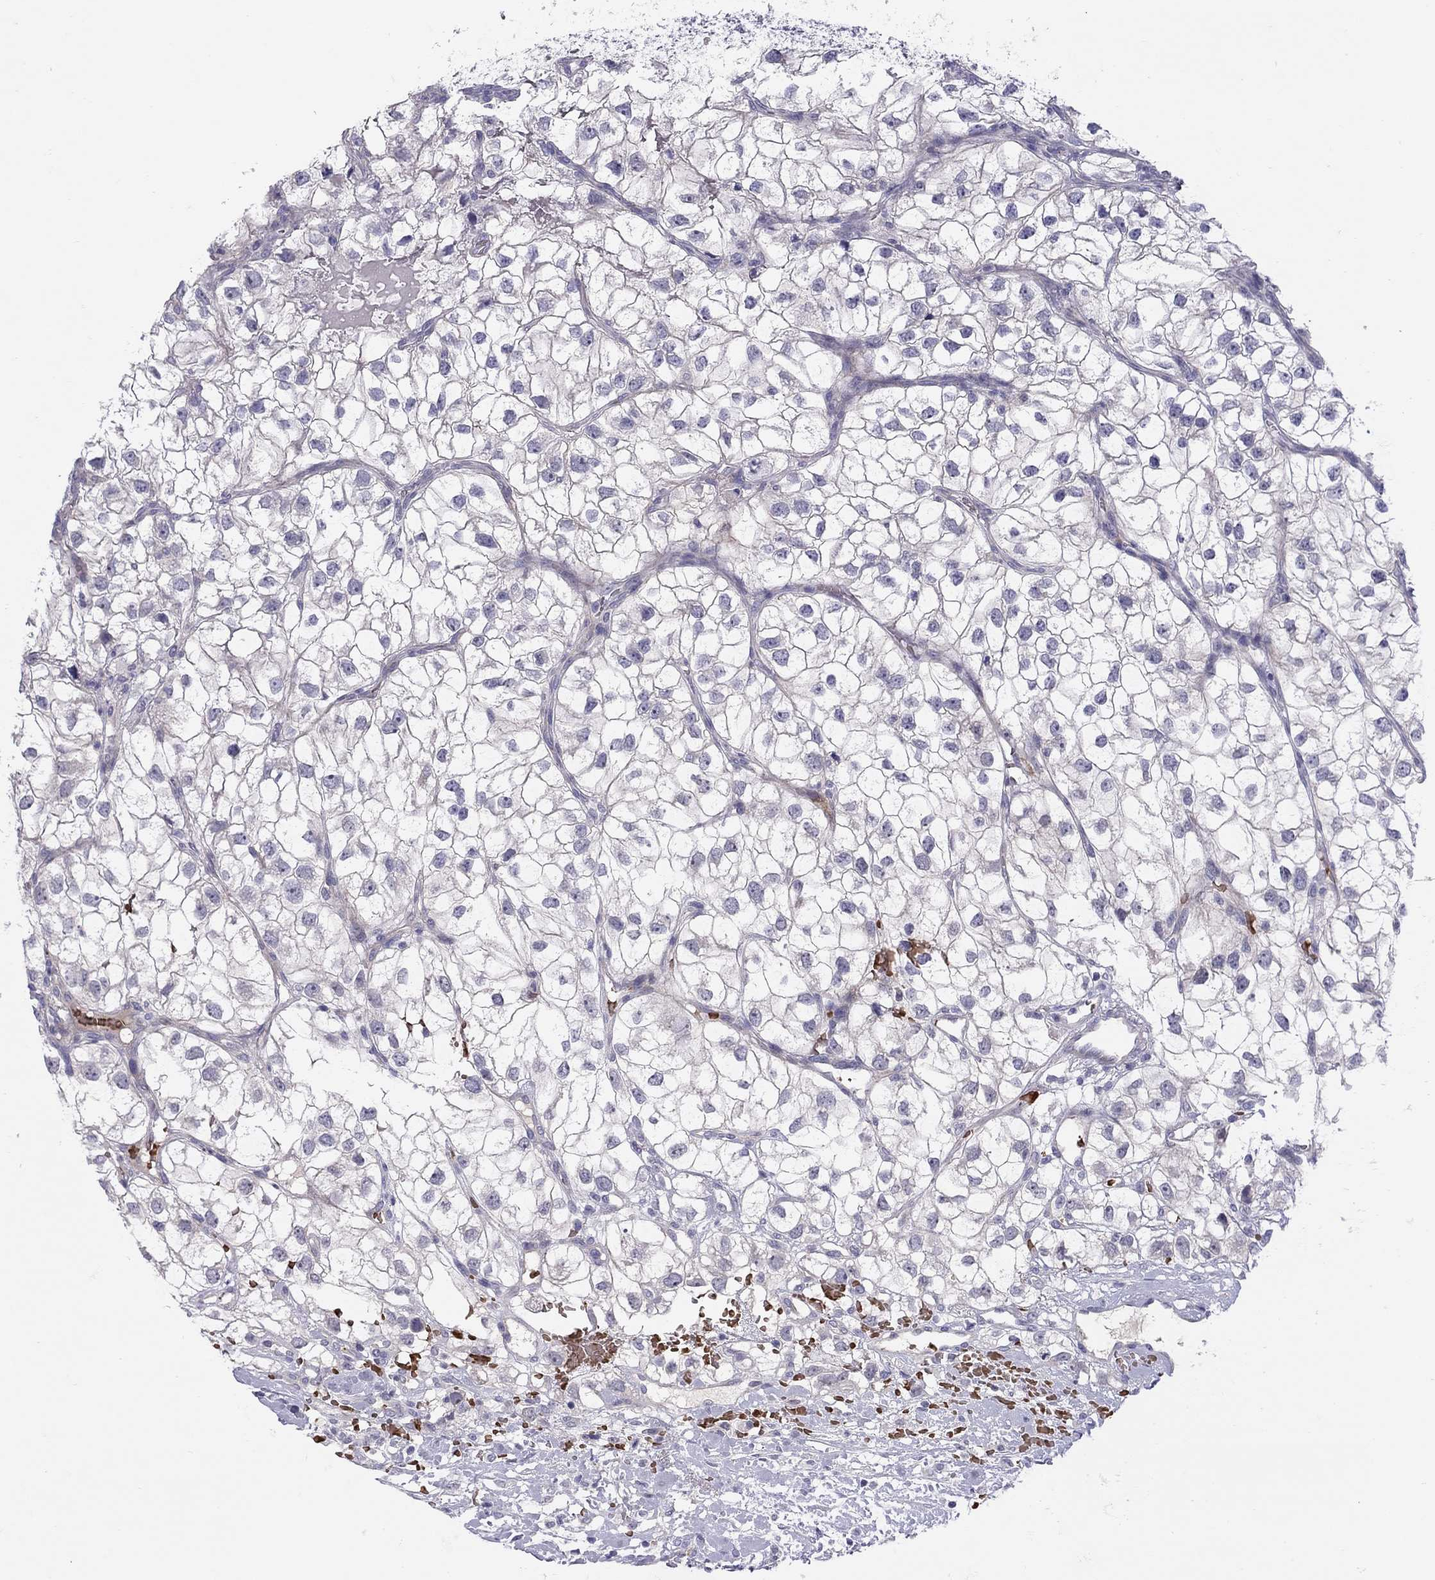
{"staining": {"intensity": "negative", "quantity": "none", "location": "none"}, "tissue": "renal cancer", "cell_type": "Tumor cells", "image_type": "cancer", "snomed": [{"axis": "morphology", "description": "Adenocarcinoma, NOS"}, {"axis": "topography", "description": "Kidney"}], "caption": "This is an immunohistochemistry micrograph of human adenocarcinoma (renal). There is no staining in tumor cells.", "gene": "FRMD1", "patient": {"sex": "male", "age": 59}}